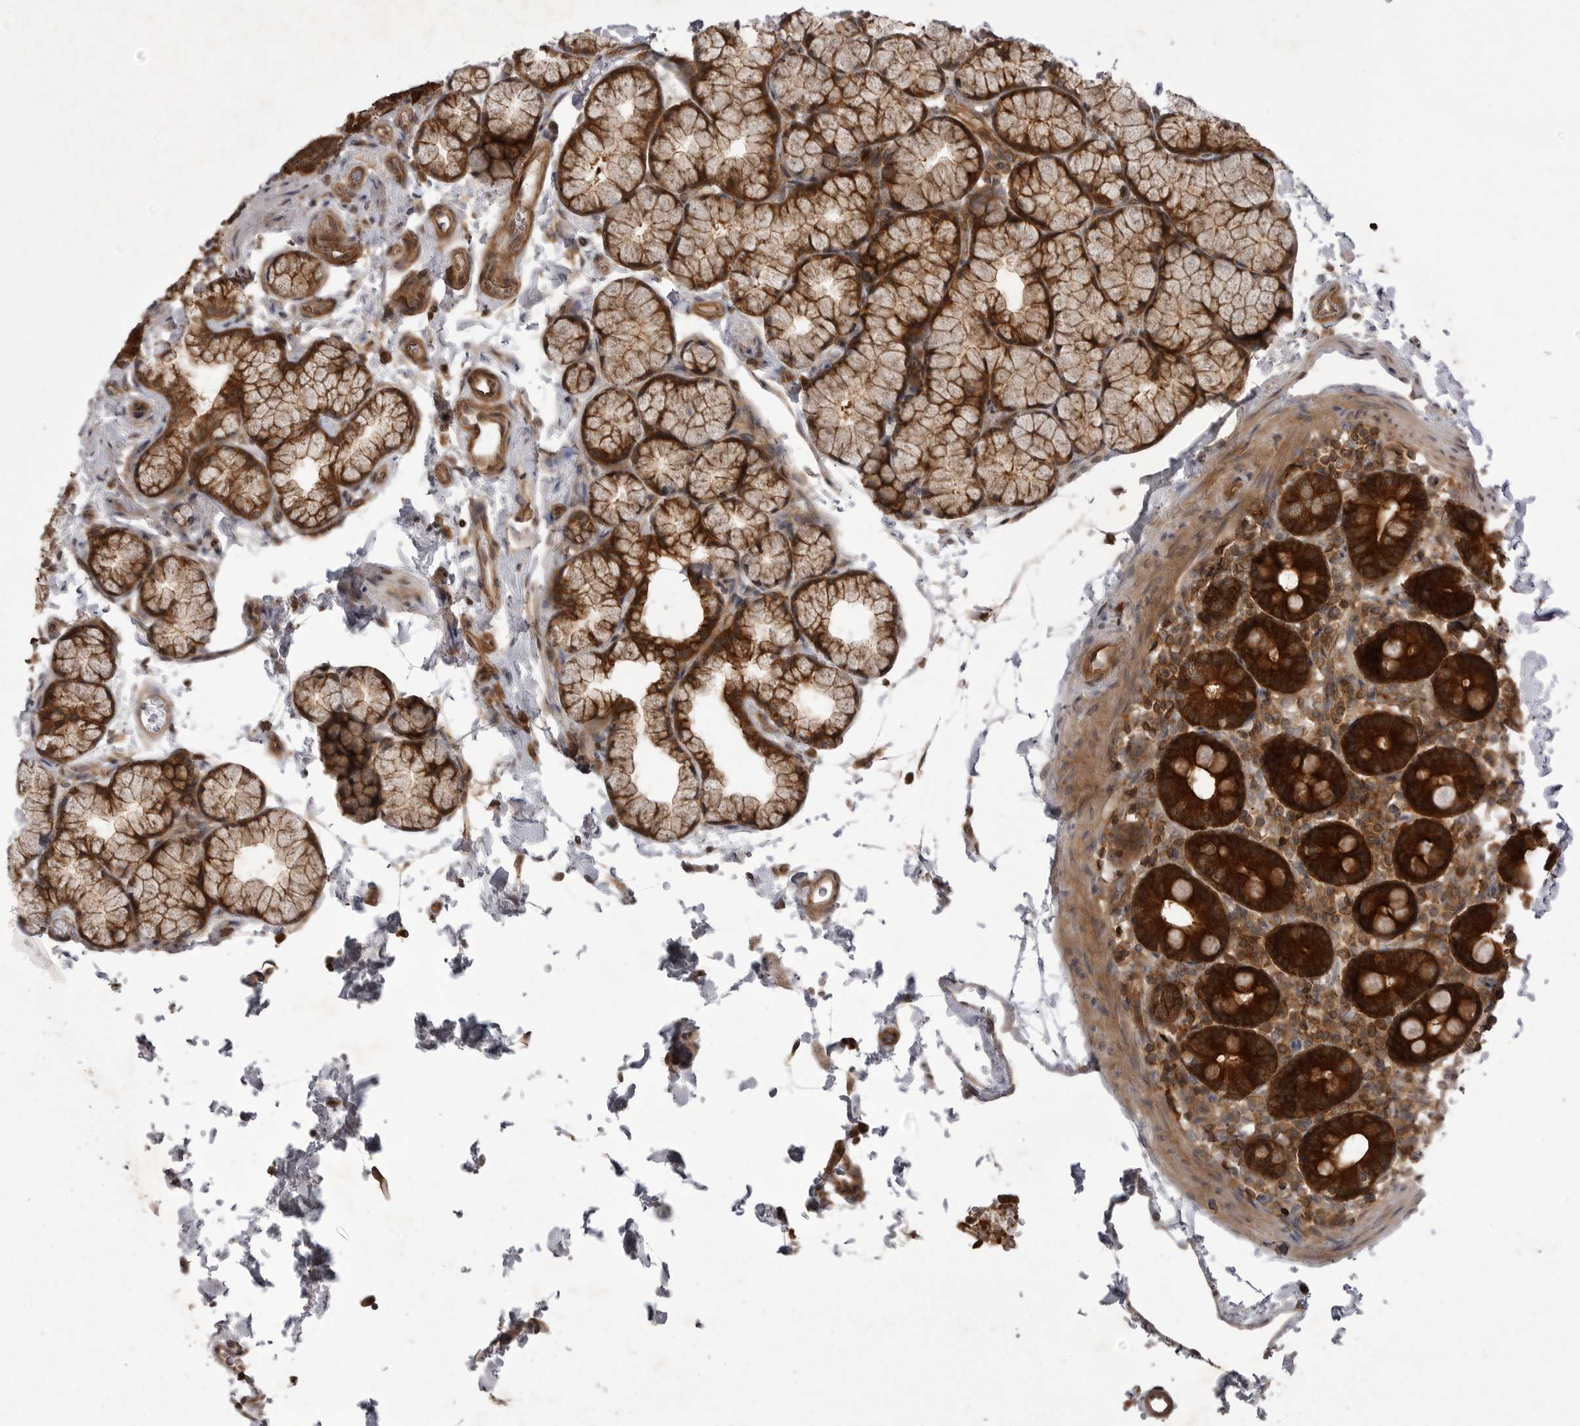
{"staining": {"intensity": "strong", "quantity": ">75%", "location": "cytoplasmic/membranous"}, "tissue": "duodenum", "cell_type": "Glandular cells", "image_type": "normal", "snomed": [{"axis": "morphology", "description": "Normal tissue, NOS"}, {"axis": "topography", "description": "Duodenum"}], "caption": "Protein staining exhibits strong cytoplasmic/membranous positivity in approximately >75% of glandular cells in benign duodenum.", "gene": "STK24", "patient": {"sex": "male", "age": 54}}